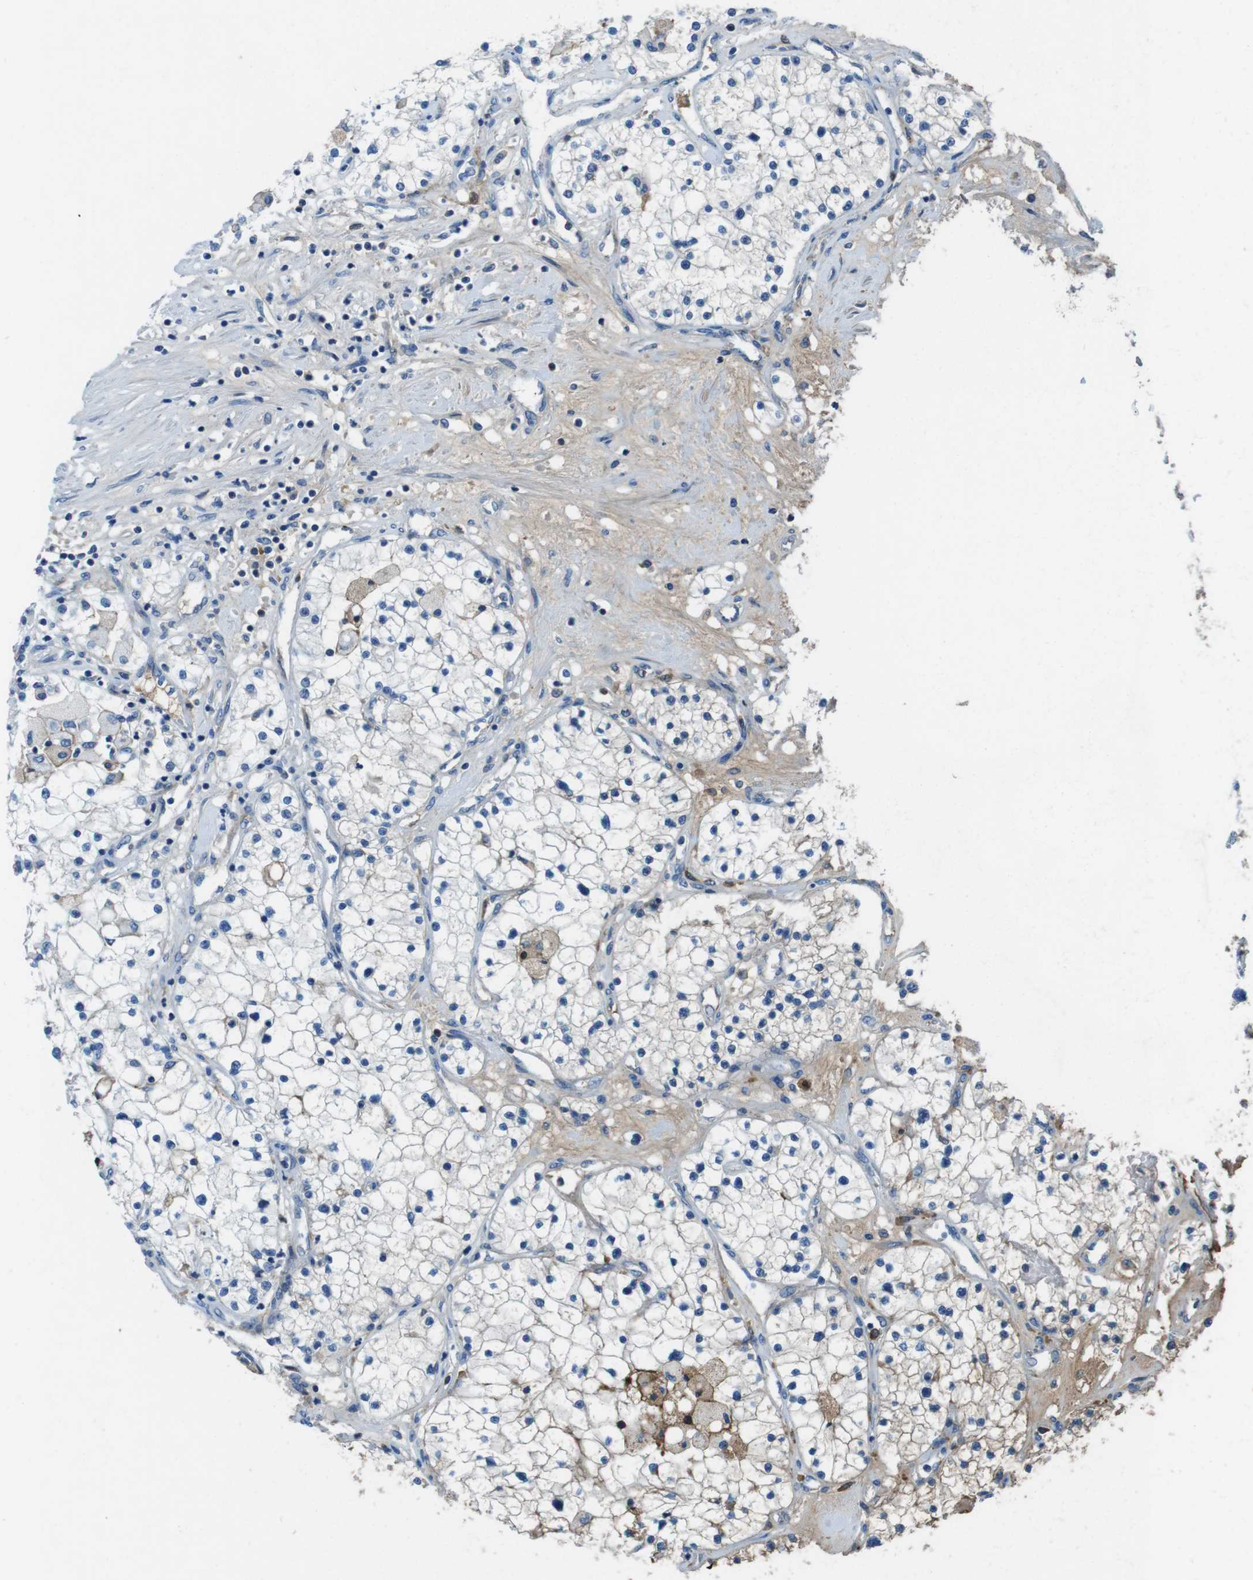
{"staining": {"intensity": "weak", "quantity": "<25%", "location": "cytoplasmic/membranous"}, "tissue": "renal cancer", "cell_type": "Tumor cells", "image_type": "cancer", "snomed": [{"axis": "morphology", "description": "Adenocarcinoma, NOS"}, {"axis": "topography", "description": "Kidney"}], "caption": "Immunohistochemical staining of renal cancer demonstrates no significant staining in tumor cells.", "gene": "TMPRSS15", "patient": {"sex": "male", "age": 68}}